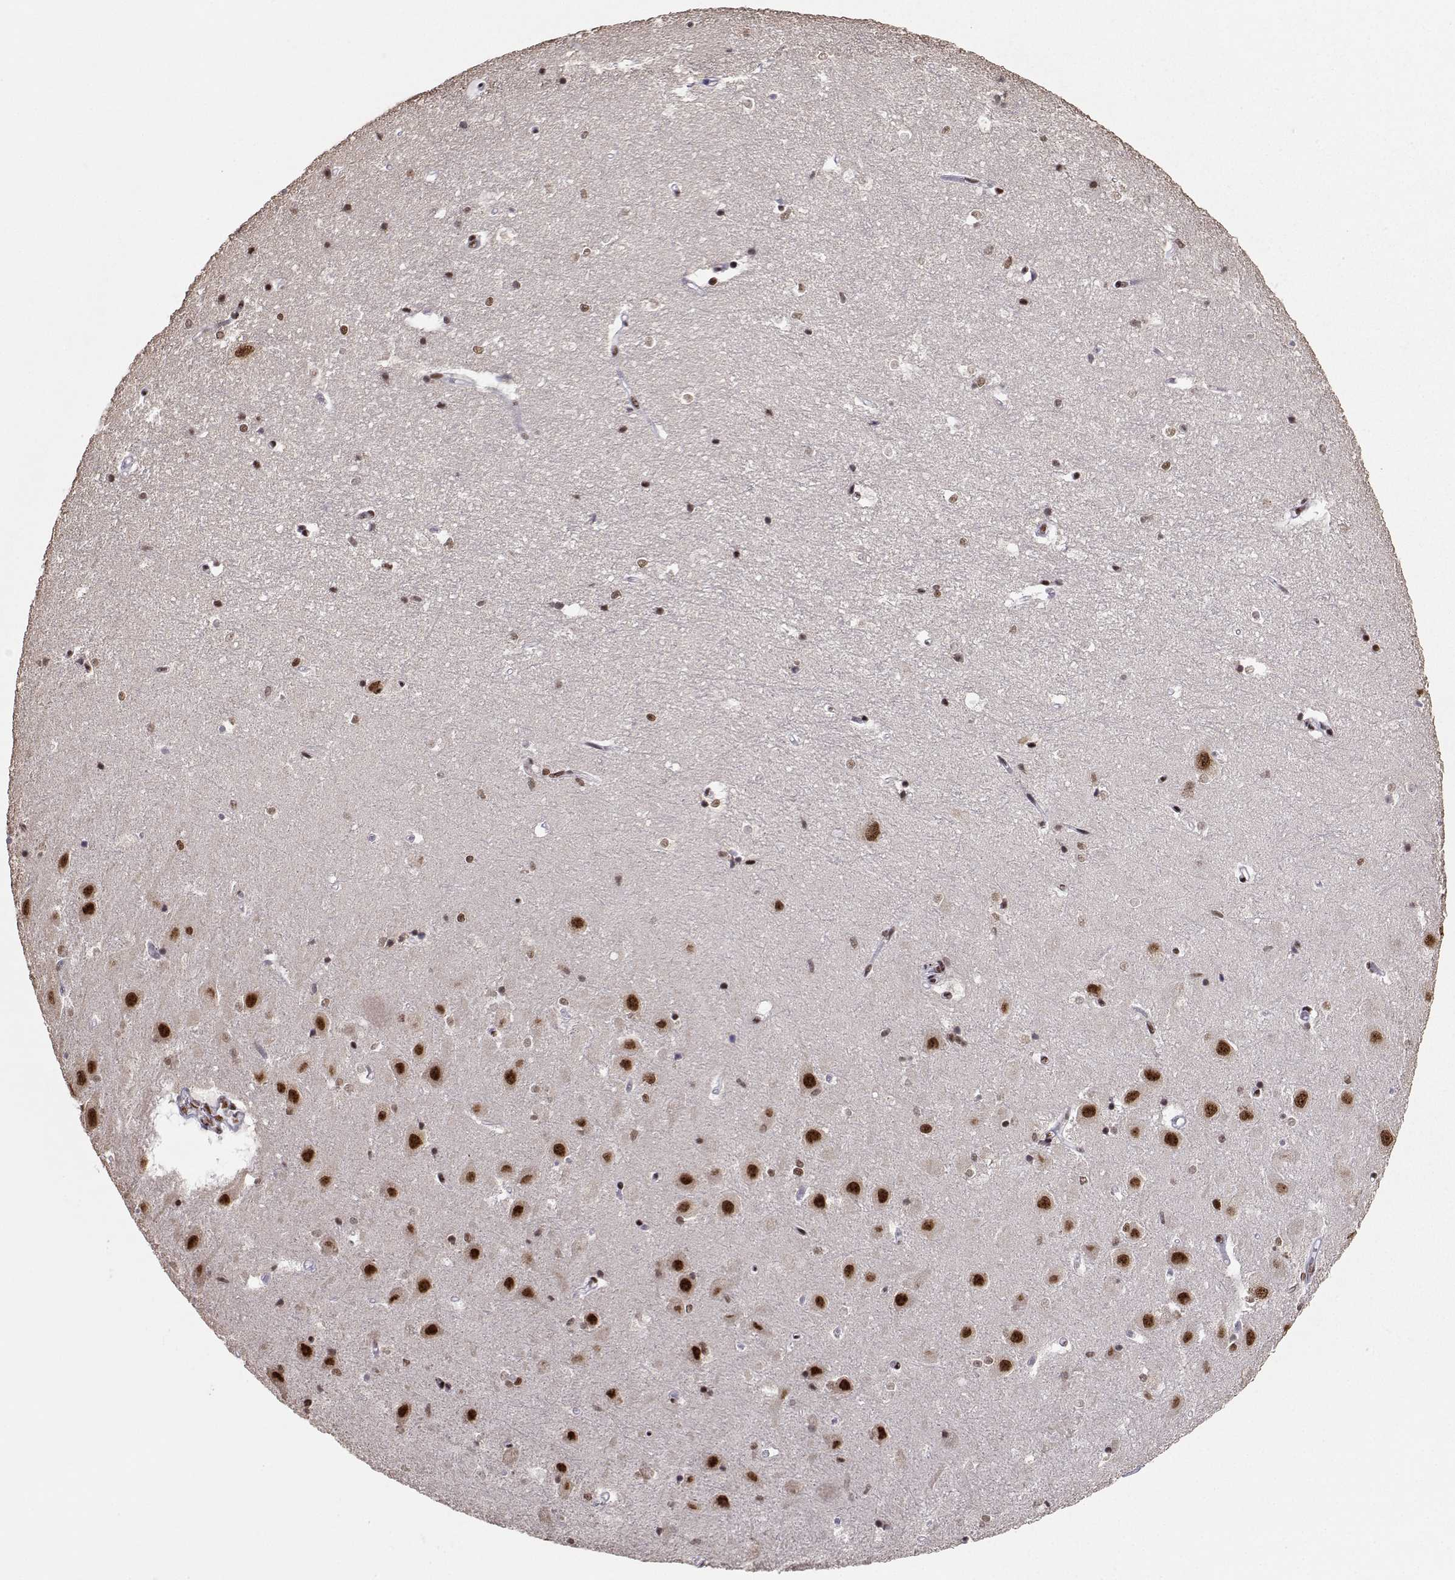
{"staining": {"intensity": "weak", "quantity": "25%-75%", "location": "nuclear"}, "tissue": "hippocampus", "cell_type": "Glial cells", "image_type": "normal", "snomed": [{"axis": "morphology", "description": "Normal tissue, NOS"}, {"axis": "topography", "description": "Hippocampus"}], "caption": "Brown immunohistochemical staining in normal human hippocampus exhibits weak nuclear expression in approximately 25%-75% of glial cells. (DAB (3,3'-diaminobenzidine) IHC, brown staining for protein, blue staining for nuclei).", "gene": "SNRPB2", "patient": {"sex": "male", "age": 44}}